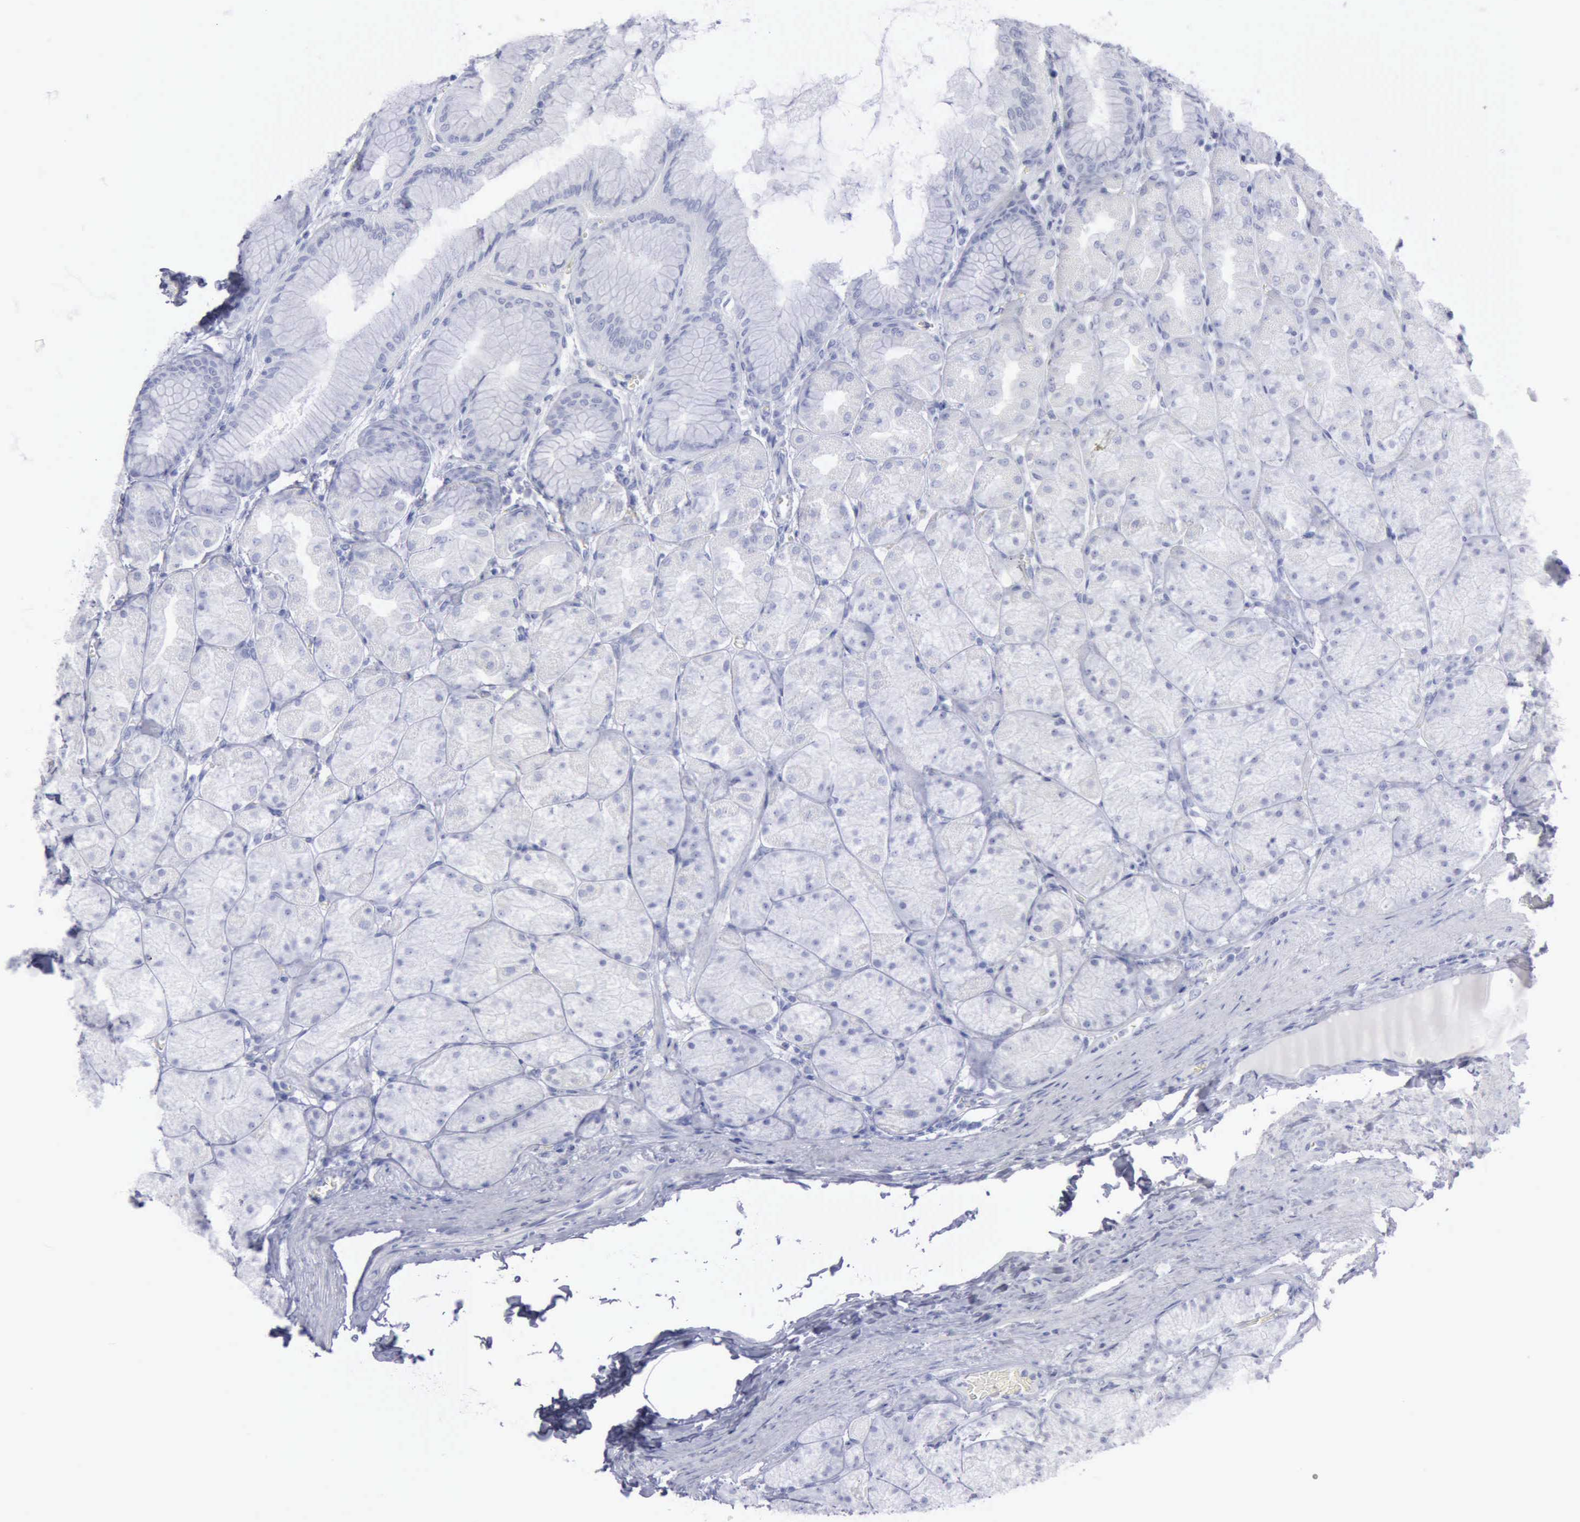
{"staining": {"intensity": "negative", "quantity": "none", "location": "none"}, "tissue": "stomach", "cell_type": "Glandular cells", "image_type": "normal", "snomed": [{"axis": "morphology", "description": "Normal tissue, NOS"}, {"axis": "topography", "description": "Stomach, upper"}], "caption": "DAB immunohistochemical staining of benign stomach demonstrates no significant positivity in glandular cells.", "gene": "KRT13", "patient": {"sex": "female", "age": 56}}